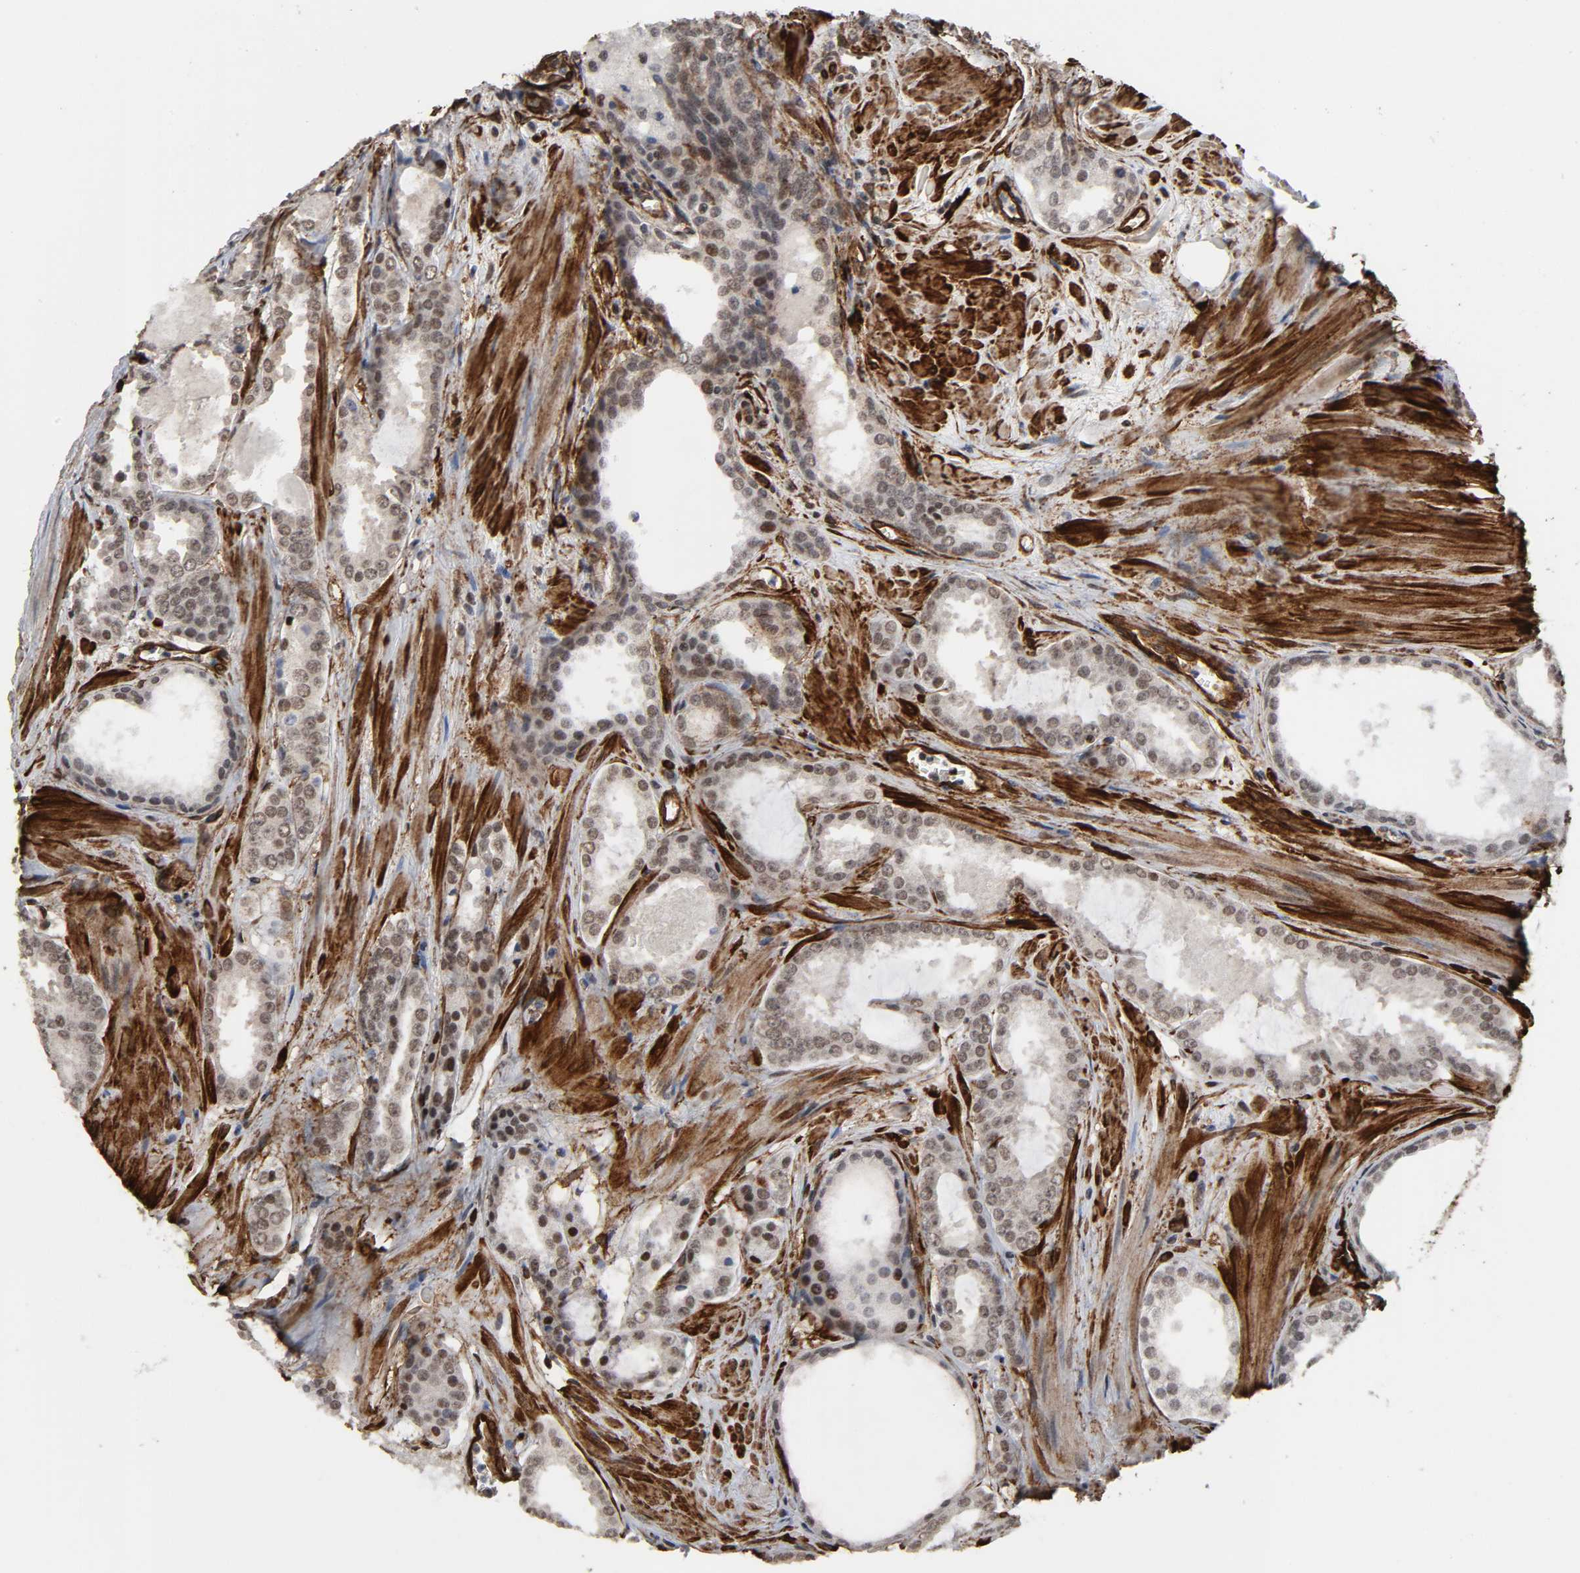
{"staining": {"intensity": "moderate", "quantity": "25%-75%", "location": "cytoplasmic/membranous,nuclear"}, "tissue": "prostate cancer", "cell_type": "Tumor cells", "image_type": "cancer", "snomed": [{"axis": "morphology", "description": "Adenocarcinoma, Low grade"}, {"axis": "topography", "description": "Prostate"}], "caption": "Immunohistochemistry histopathology image of neoplastic tissue: prostate cancer stained using immunohistochemistry (IHC) demonstrates medium levels of moderate protein expression localized specifically in the cytoplasmic/membranous and nuclear of tumor cells, appearing as a cytoplasmic/membranous and nuclear brown color.", "gene": "AHNAK2", "patient": {"sex": "male", "age": 57}}